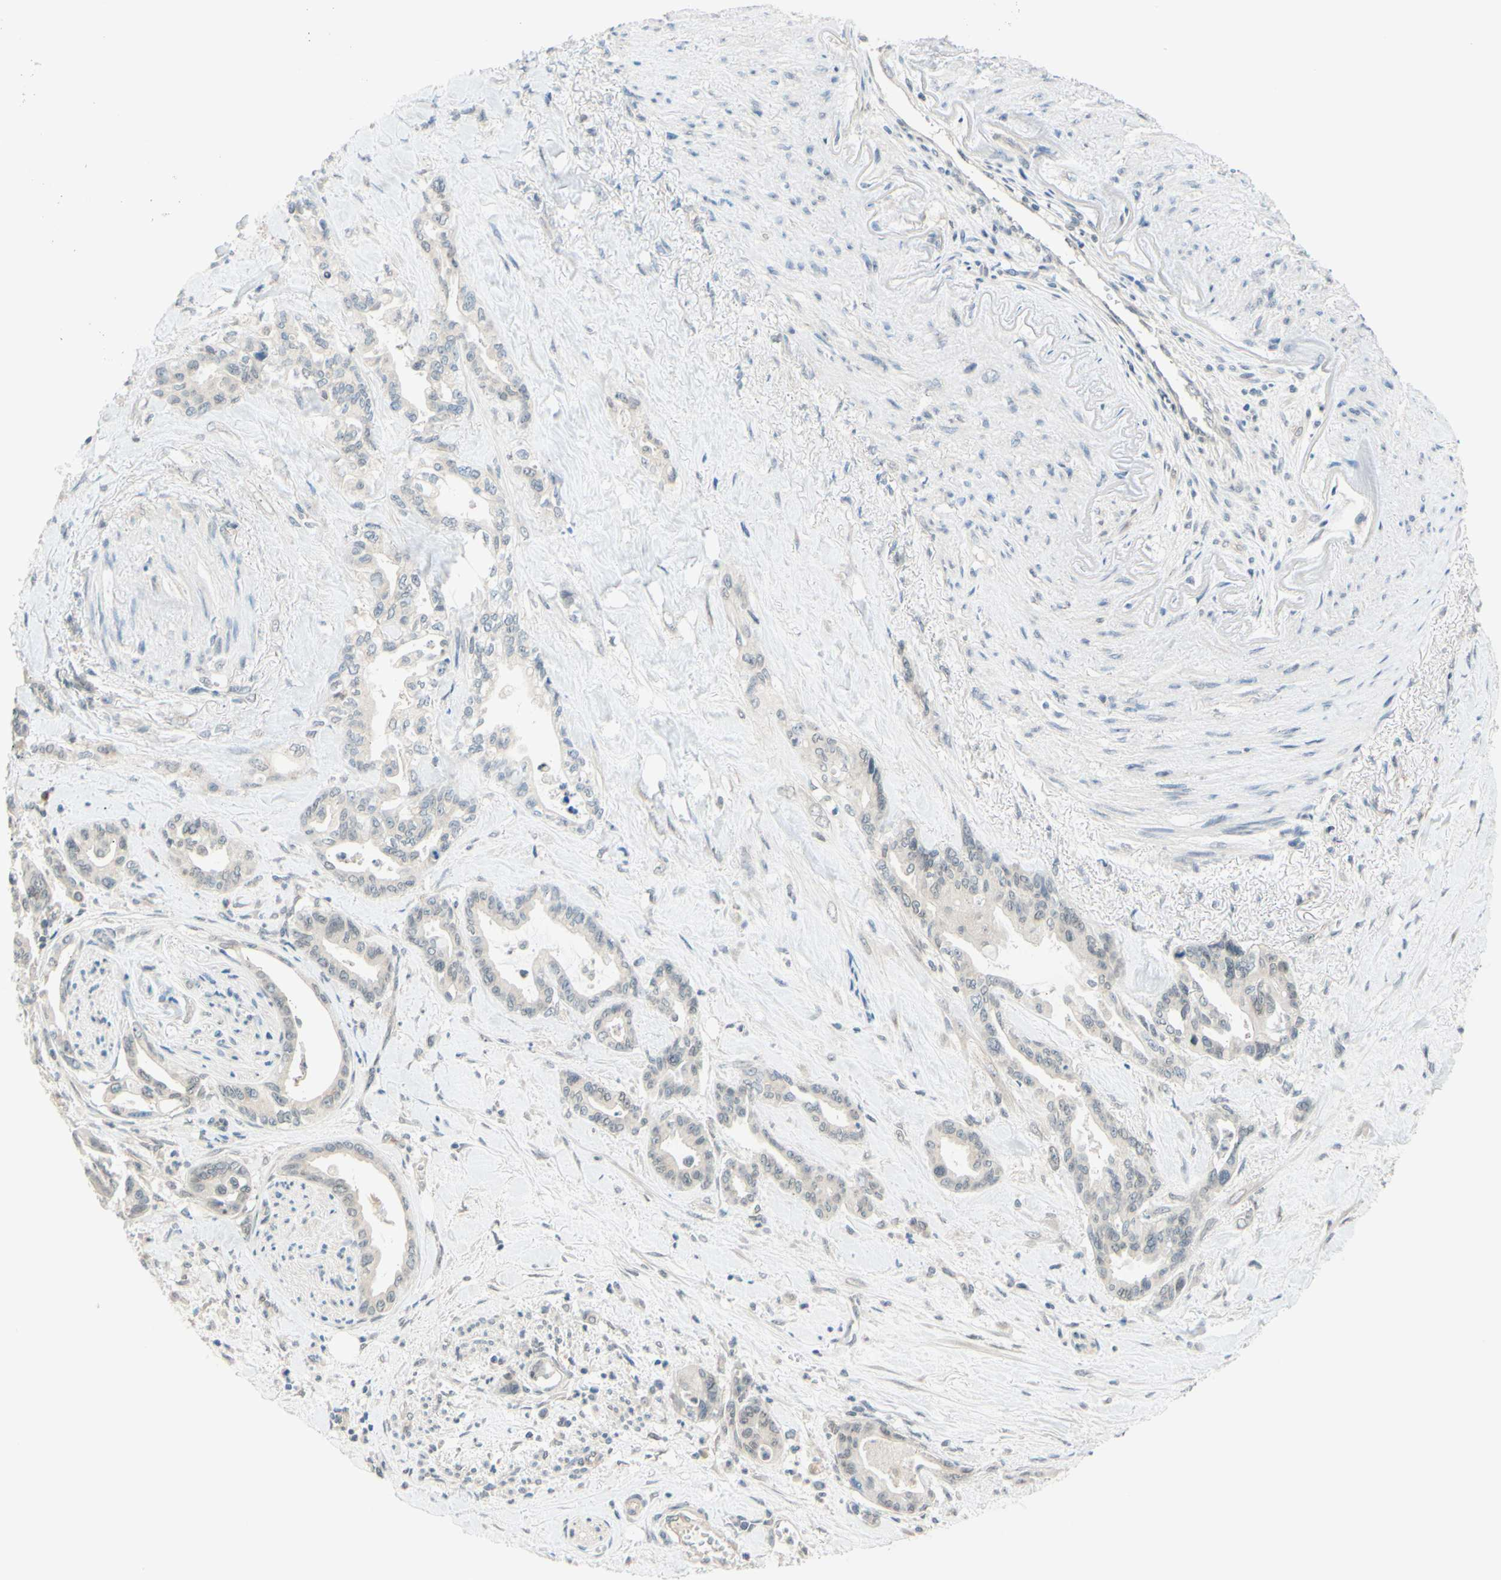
{"staining": {"intensity": "negative", "quantity": "none", "location": "none"}, "tissue": "pancreatic cancer", "cell_type": "Tumor cells", "image_type": "cancer", "snomed": [{"axis": "morphology", "description": "Adenocarcinoma, NOS"}, {"axis": "topography", "description": "Pancreas"}], "caption": "A high-resolution image shows immunohistochemistry (IHC) staining of adenocarcinoma (pancreatic), which exhibits no significant positivity in tumor cells.", "gene": "C2CD2L", "patient": {"sex": "male", "age": 70}}